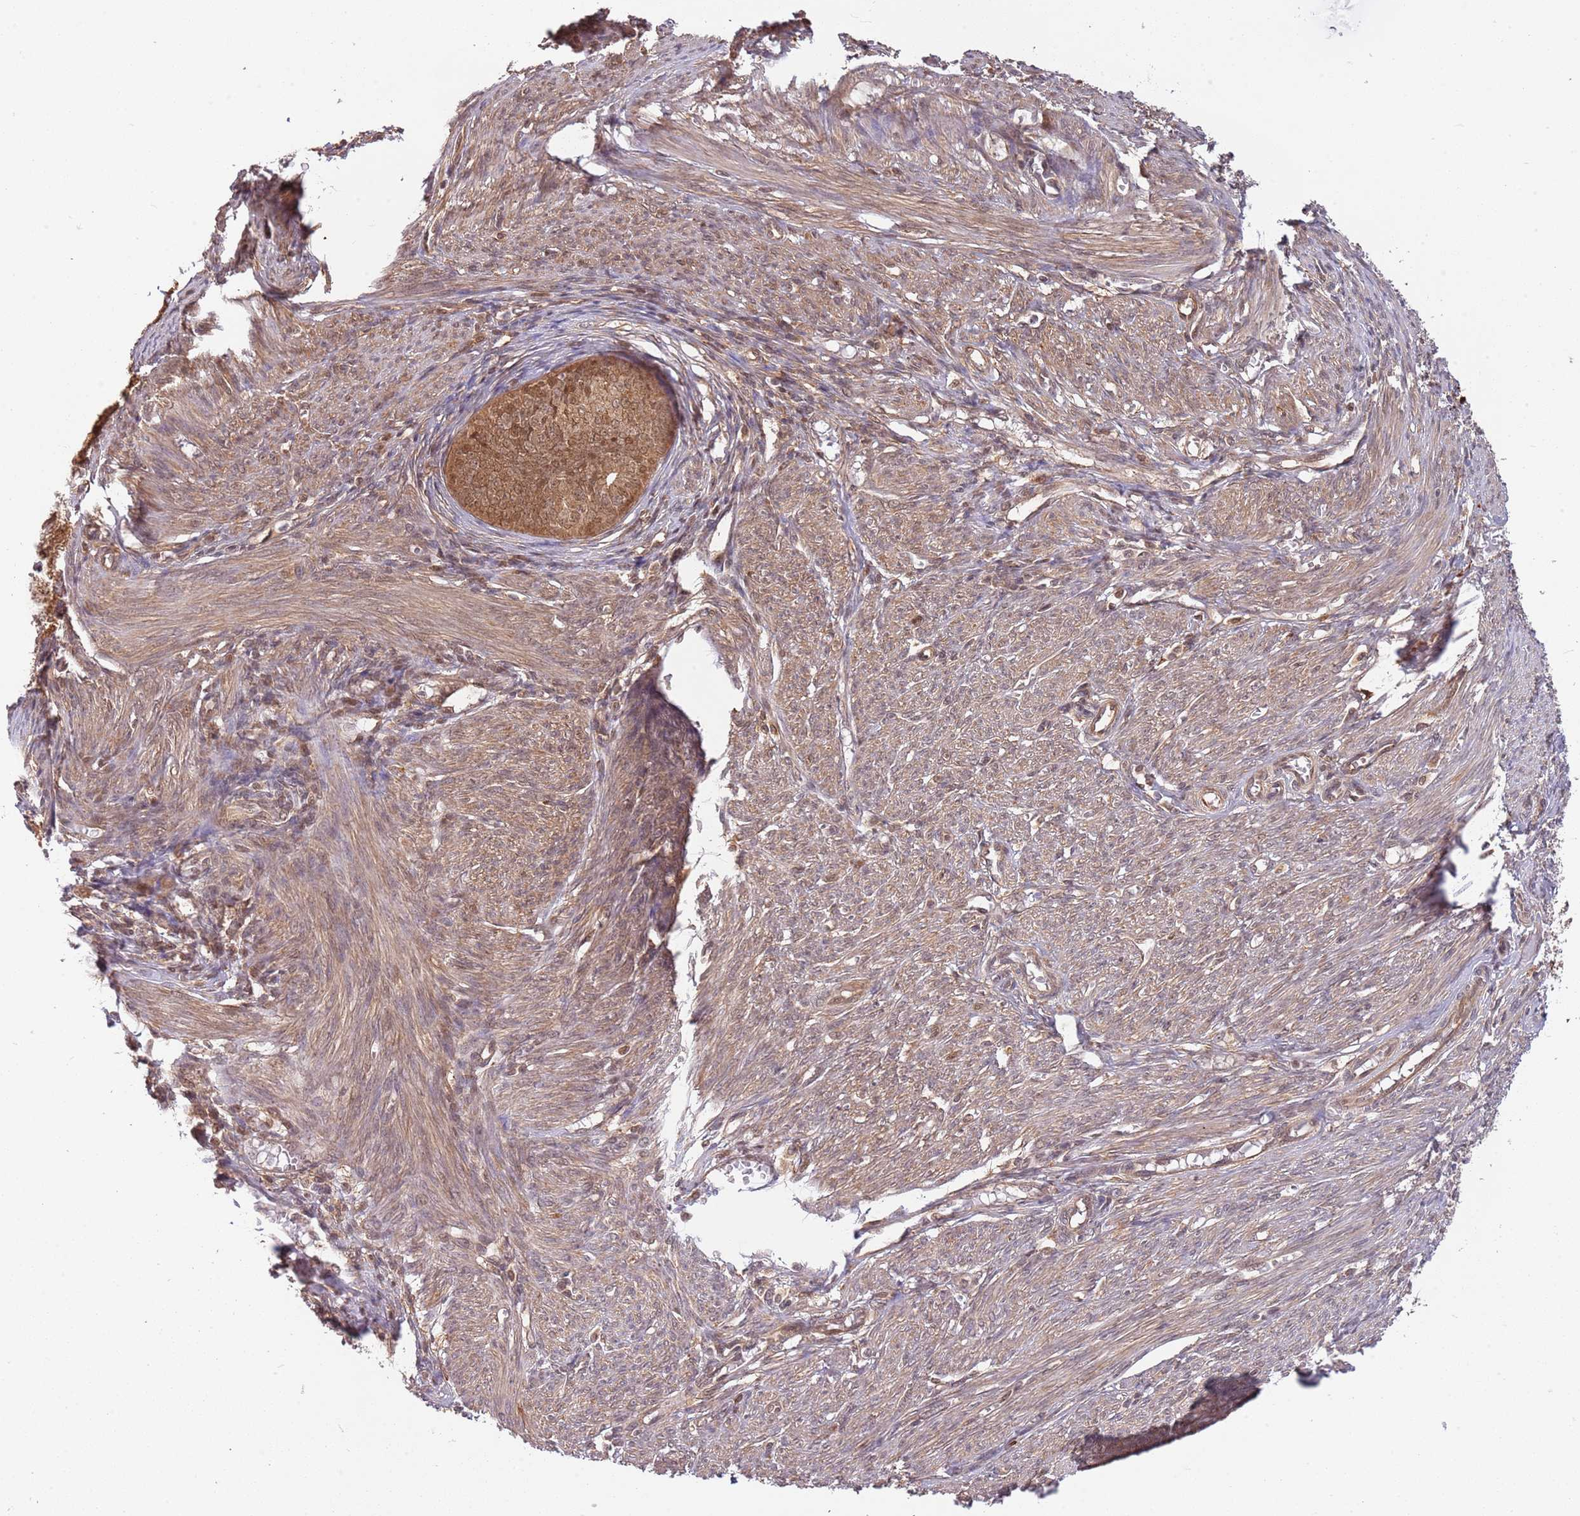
{"staining": {"intensity": "moderate", "quantity": ">75%", "location": "cytoplasmic/membranous,nuclear"}, "tissue": "endometrial cancer", "cell_type": "Tumor cells", "image_type": "cancer", "snomed": [{"axis": "morphology", "description": "Adenocarcinoma, NOS"}, {"axis": "topography", "description": "Endometrium"}], "caption": "A brown stain highlights moderate cytoplasmic/membranous and nuclear expression of a protein in human adenocarcinoma (endometrial) tumor cells.", "gene": "PLSCR5", "patient": {"sex": "female", "age": 68}}